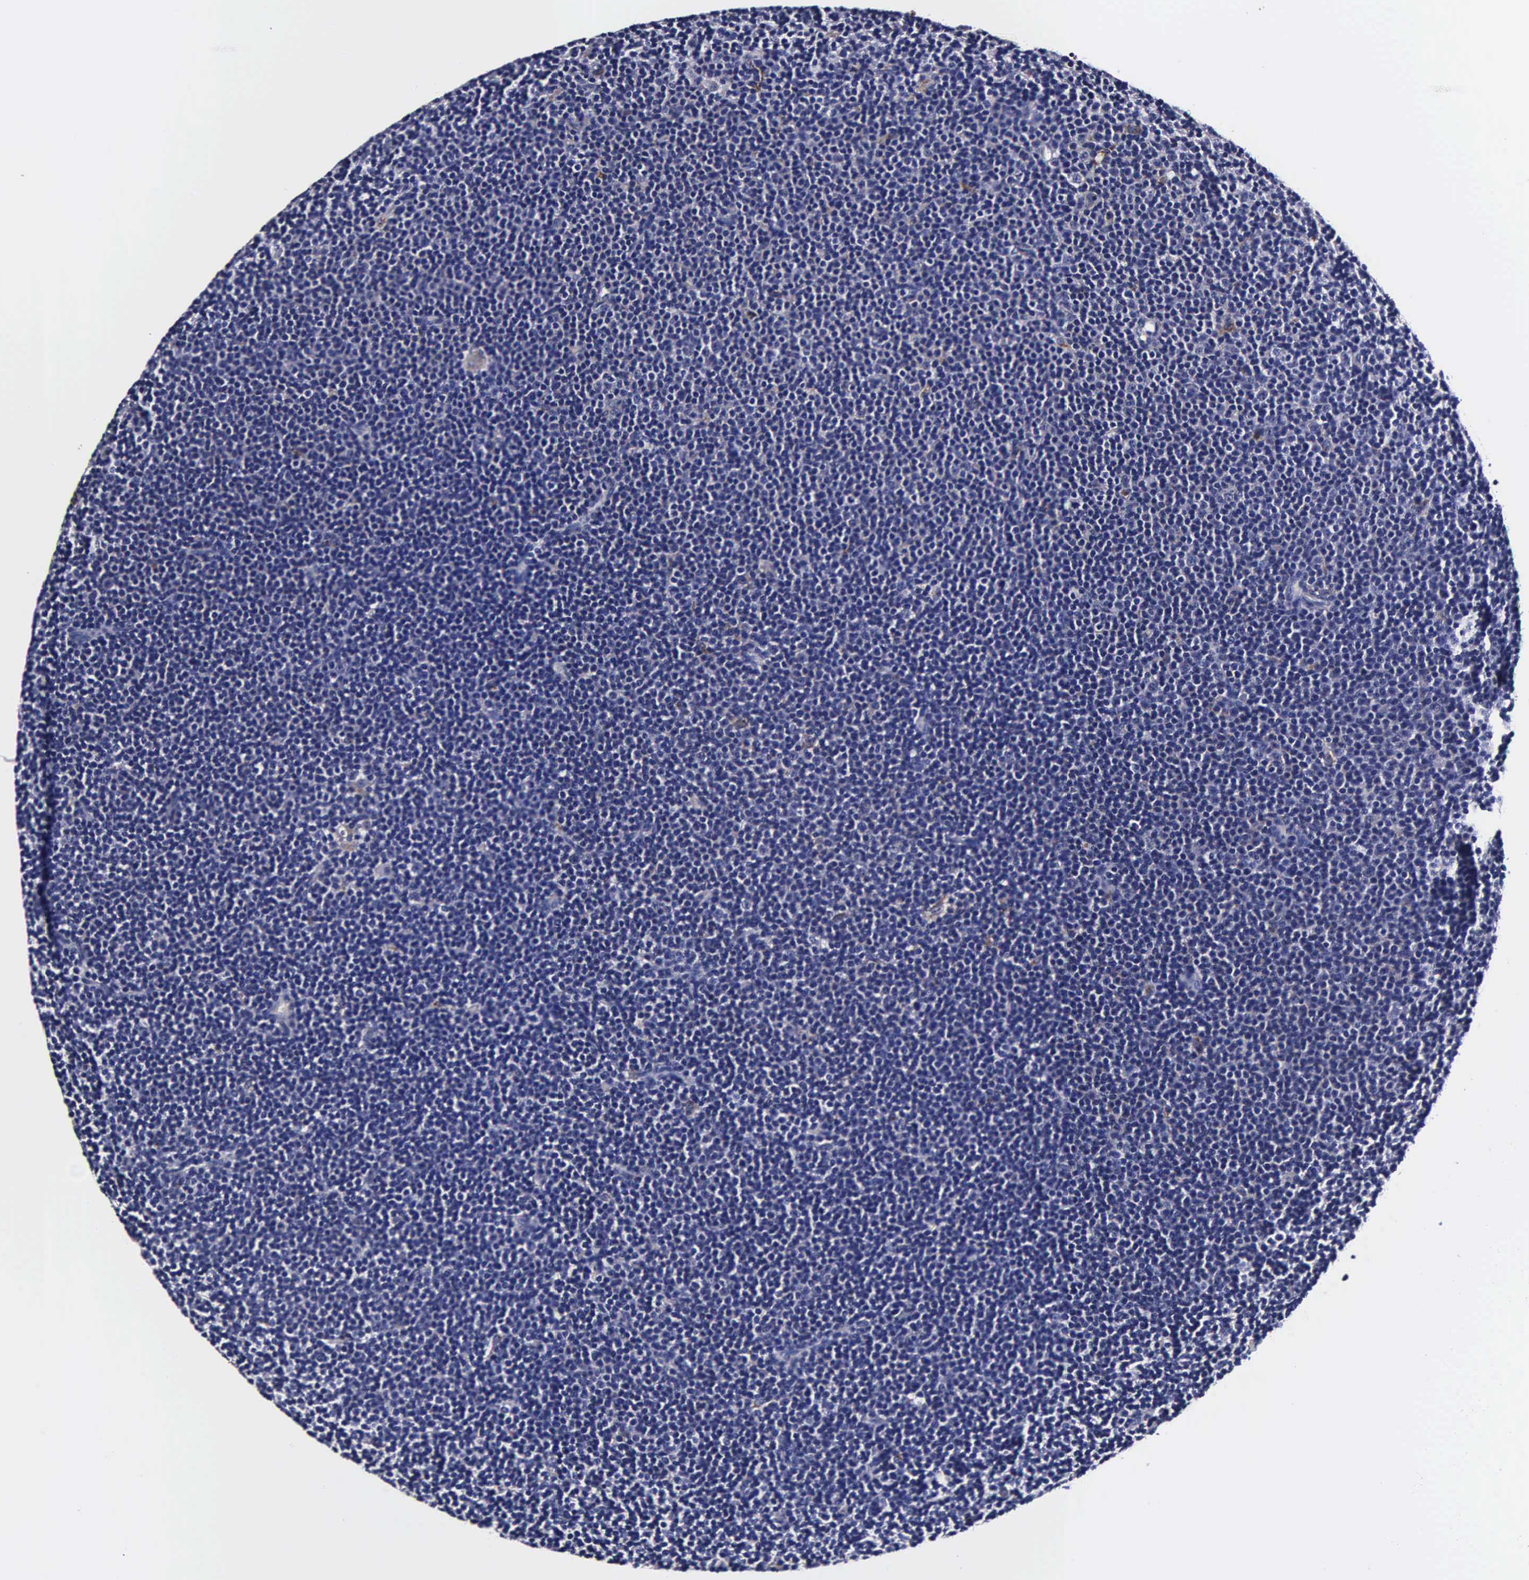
{"staining": {"intensity": "negative", "quantity": "none", "location": "none"}, "tissue": "lymphoma", "cell_type": "Tumor cells", "image_type": "cancer", "snomed": [{"axis": "morphology", "description": "Malignant lymphoma, non-Hodgkin's type, Low grade"}, {"axis": "topography", "description": "Lymph node"}], "caption": "There is no significant positivity in tumor cells of malignant lymphoma, non-Hodgkin's type (low-grade).", "gene": "CST3", "patient": {"sex": "female", "age": 69}}